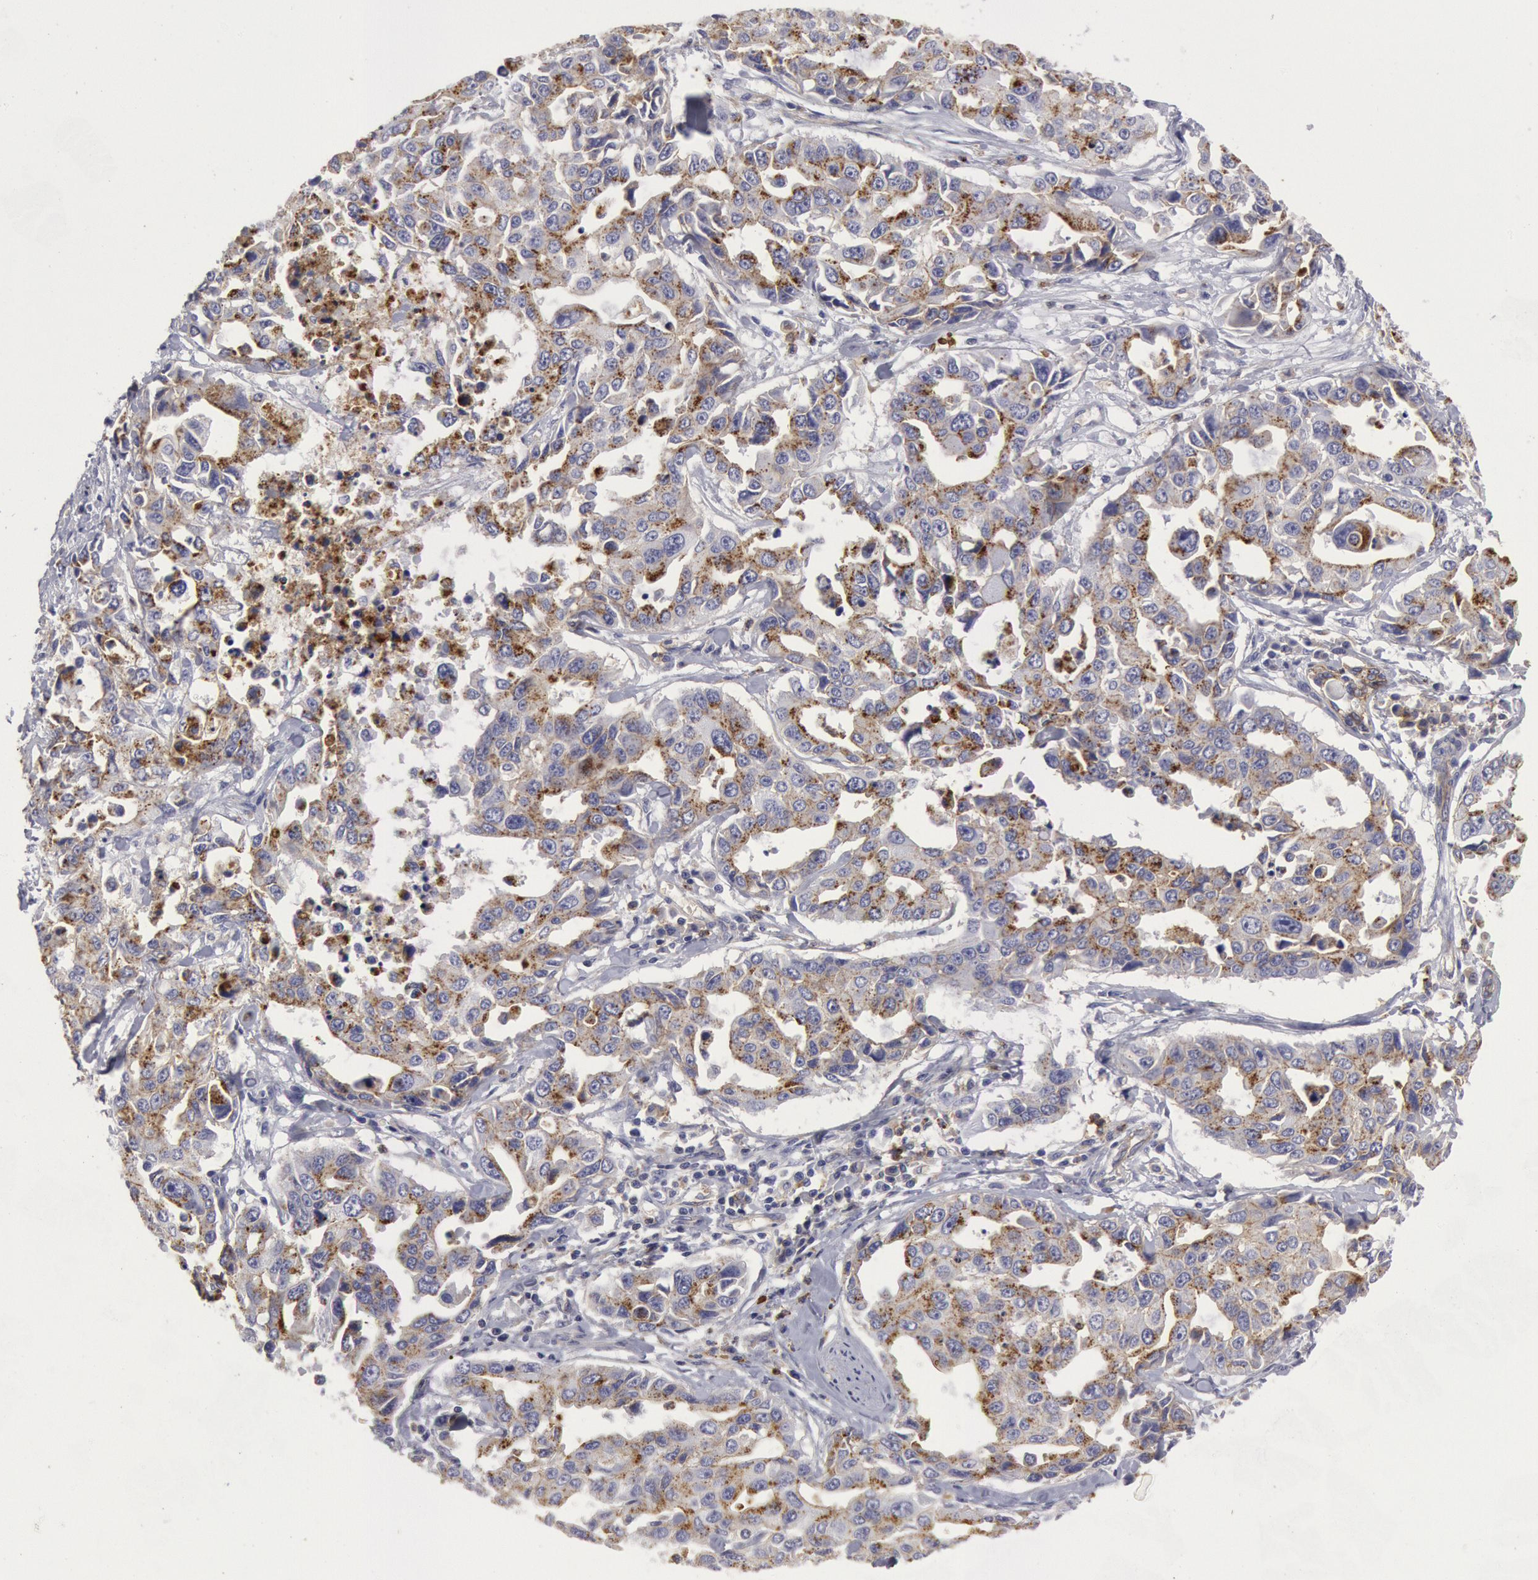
{"staining": {"intensity": "weak", "quantity": "25%-75%", "location": "cytoplasmic/membranous"}, "tissue": "lung cancer", "cell_type": "Tumor cells", "image_type": "cancer", "snomed": [{"axis": "morphology", "description": "Adenocarcinoma, NOS"}, {"axis": "topography", "description": "Lung"}], "caption": "Lung cancer stained with DAB immunohistochemistry exhibits low levels of weak cytoplasmic/membranous expression in approximately 25%-75% of tumor cells.", "gene": "FLOT1", "patient": {"sex": "male", "age": 64}}